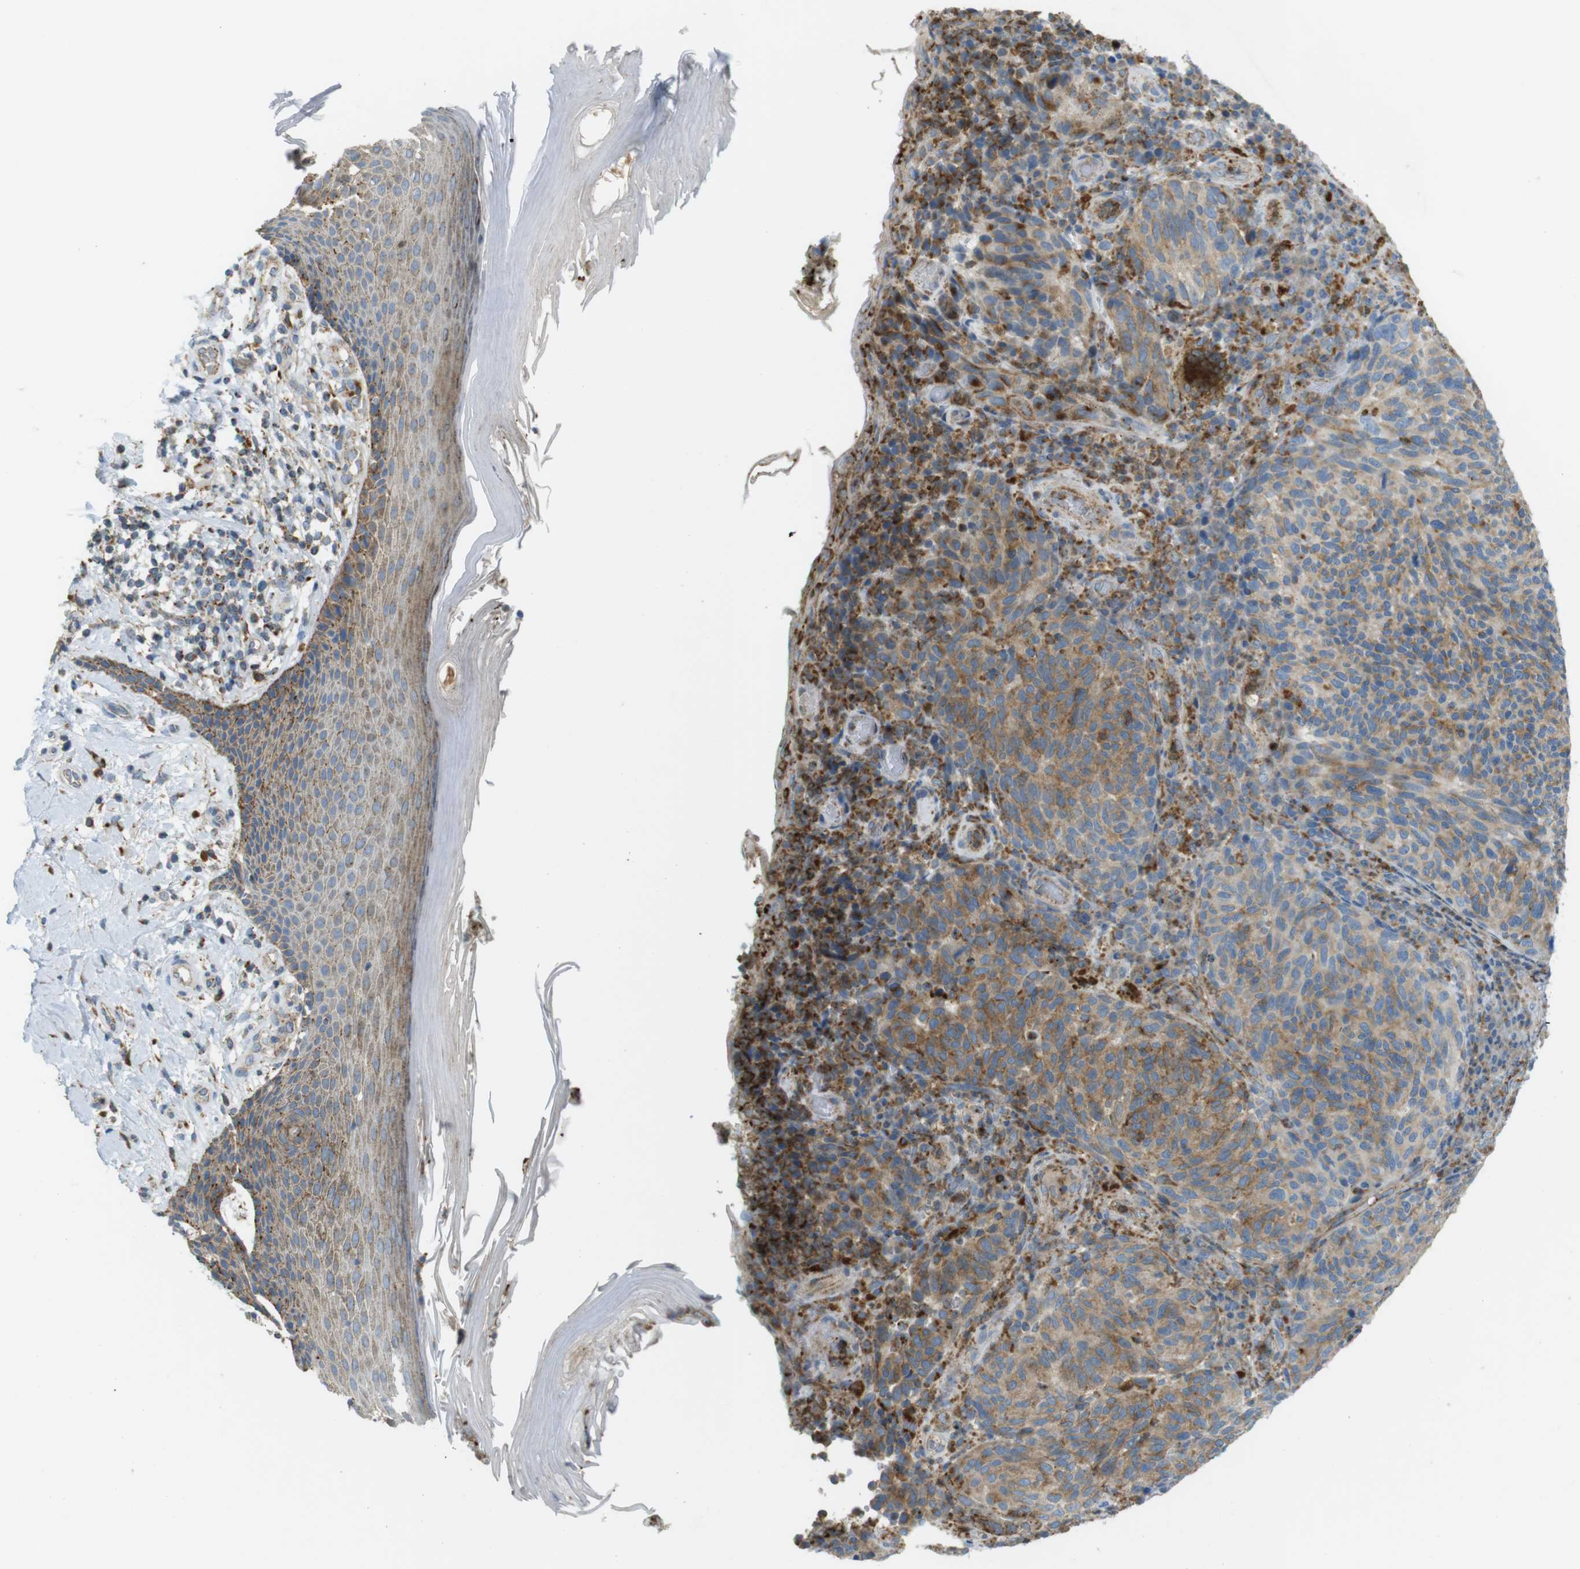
{"staining": {"intensity": "moderate", "quantity": ">75%", "location": "cytoplasmic/membranous"}, "tissue": "melanoma", "cell_type": "Tumor cells", "image_type": "cancer", "snomed": [{"axis": "morphology", "description": "Malignant melanoma, NOS"}, {"axis": "topography", "description": "Skin"}], "caption": "This is an image of IHC staining of malignant melanoma, which shows moderate positivity in the cytoplasmic/membranous of tumor cells.", "gene": "LAMP1", "patient": {"sex": "female", "age": 73}}